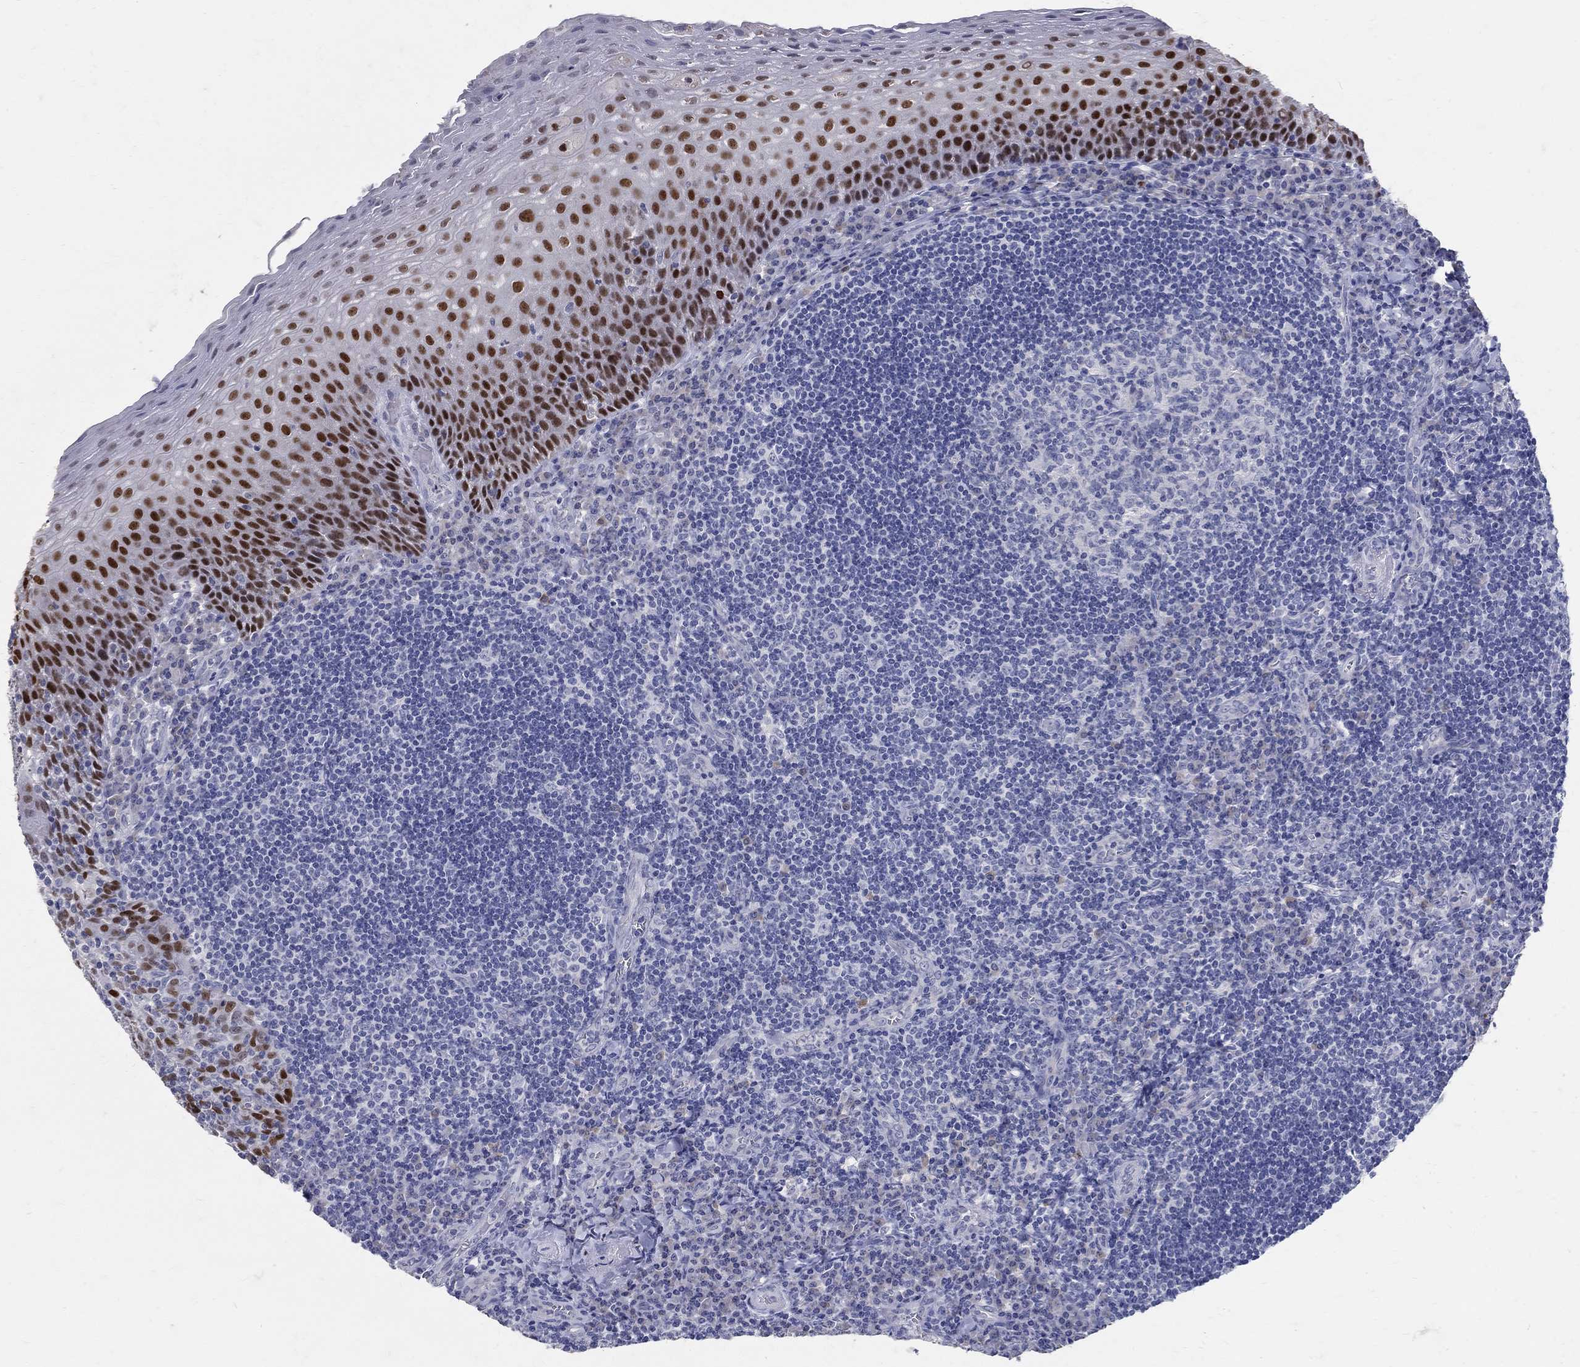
{"staining": {"intensity": "negative", "quantity": "none", "location": "none"}, "tissue": "tonsil", "cell_type": "Germinal center cells", "image_type": "normal", "snomed": [{"axis": "morphology", "description": "Normal tissue, NOS"}, {"axis": "morphology", "description": "Inflammation, NOS"}, {"axis": "topography", "description": "Tonsil"}], "caption": "A photomicrograph of tonsil stained for a protein exhibits no brown staining in germinal center cells.", "gene": "SOX2", "patient": {"sex": "female", "age": 31}}